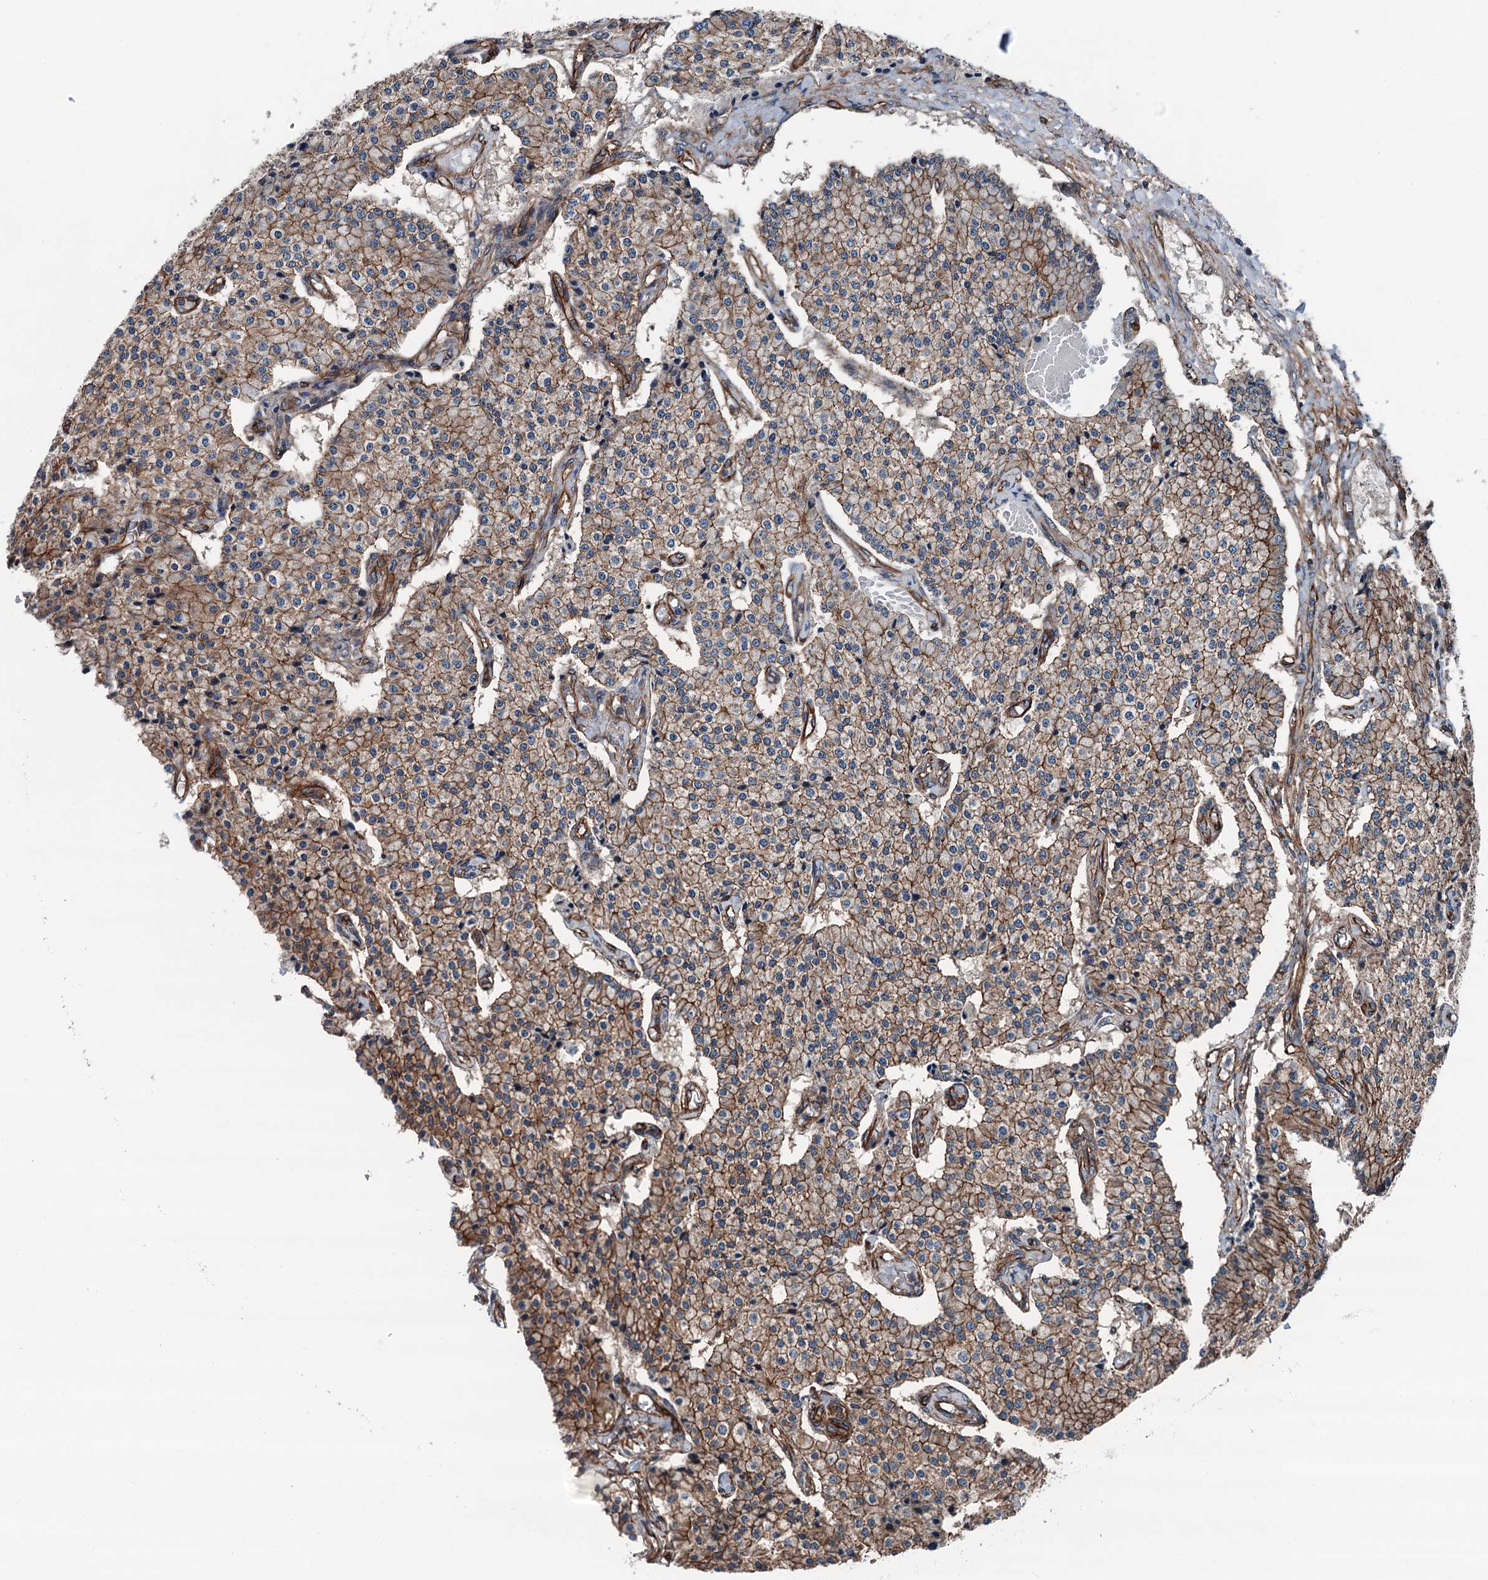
{"staining": {"intensity": "moderate", "quantity": ">75%", "location": "cytoplasmic/membranous"}, "tissue": "carcinoid", "cell_type": "Tumor cells", "image_type": "cancer", "snomed": [{"axis": "morphology", "description": "Carcinoid, malignant, NOS"}, {"axis": "topography", "description": "Colon"}], "caption": "Immunohistochemical staining of carcinoid shows medium levels of moderate cytoplasmic/membranous protein expression in about >75% of tumor cells.", "gene": "NMRAL1", "patient": {"sex": "female", "age": 52}}